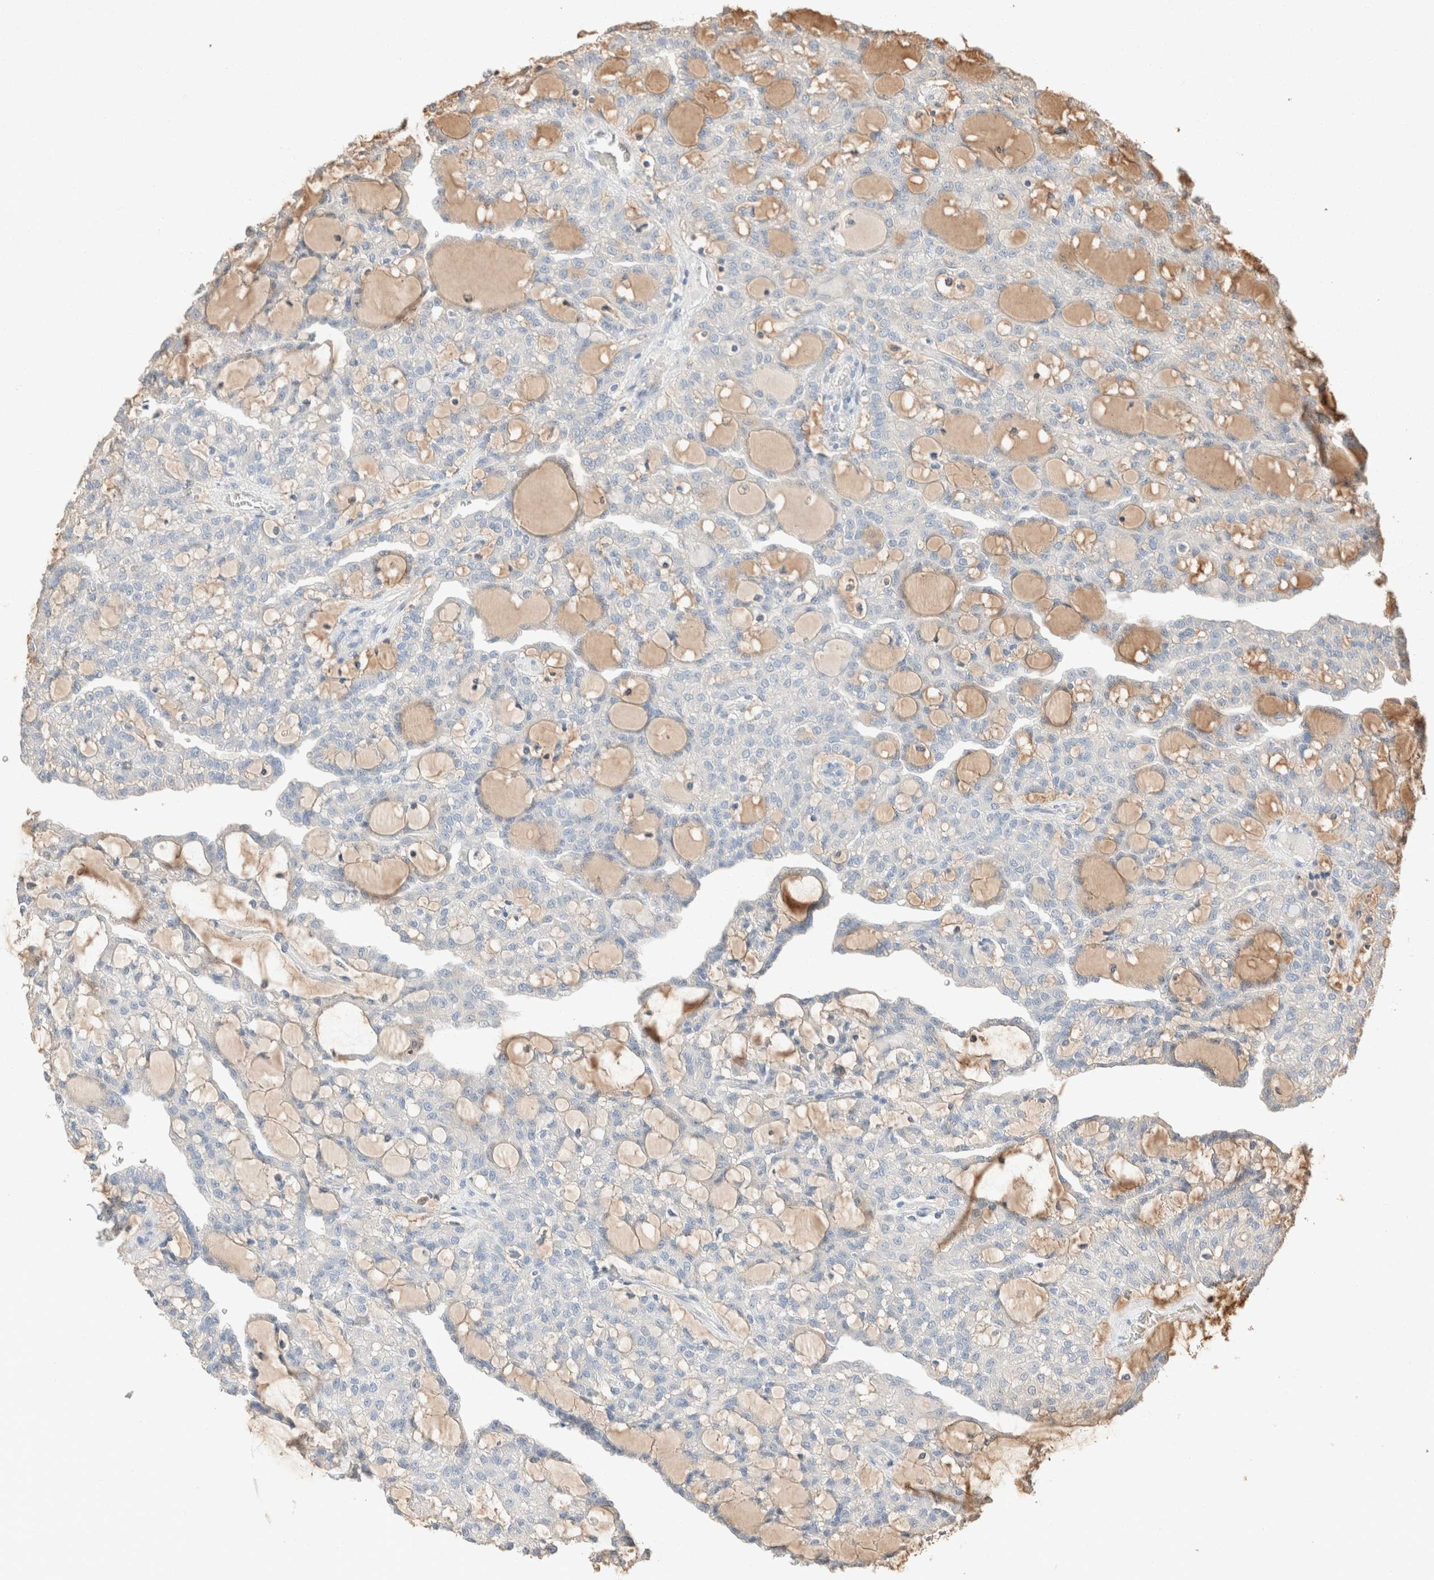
{"staining": {"intensity": "negative", "quantity": "none", "location": "none"}, "tissue": "renal cancer", "cell_type": "Tumor cells", "image_type": "cancer", "snomed": [{"axis": "morphology", "description": "Adenocarcinoma, NOS"}, {"axis": "topography", "description": "Kidney"}], "caption": "A high-resolution histopathology image shows IHC staining of renal cancer (adenocarcinoma), which demonstrates no significant positivity in tumor cells.", "gene": "TUBD1", "patient": {"sex": "male", "age": 63}}